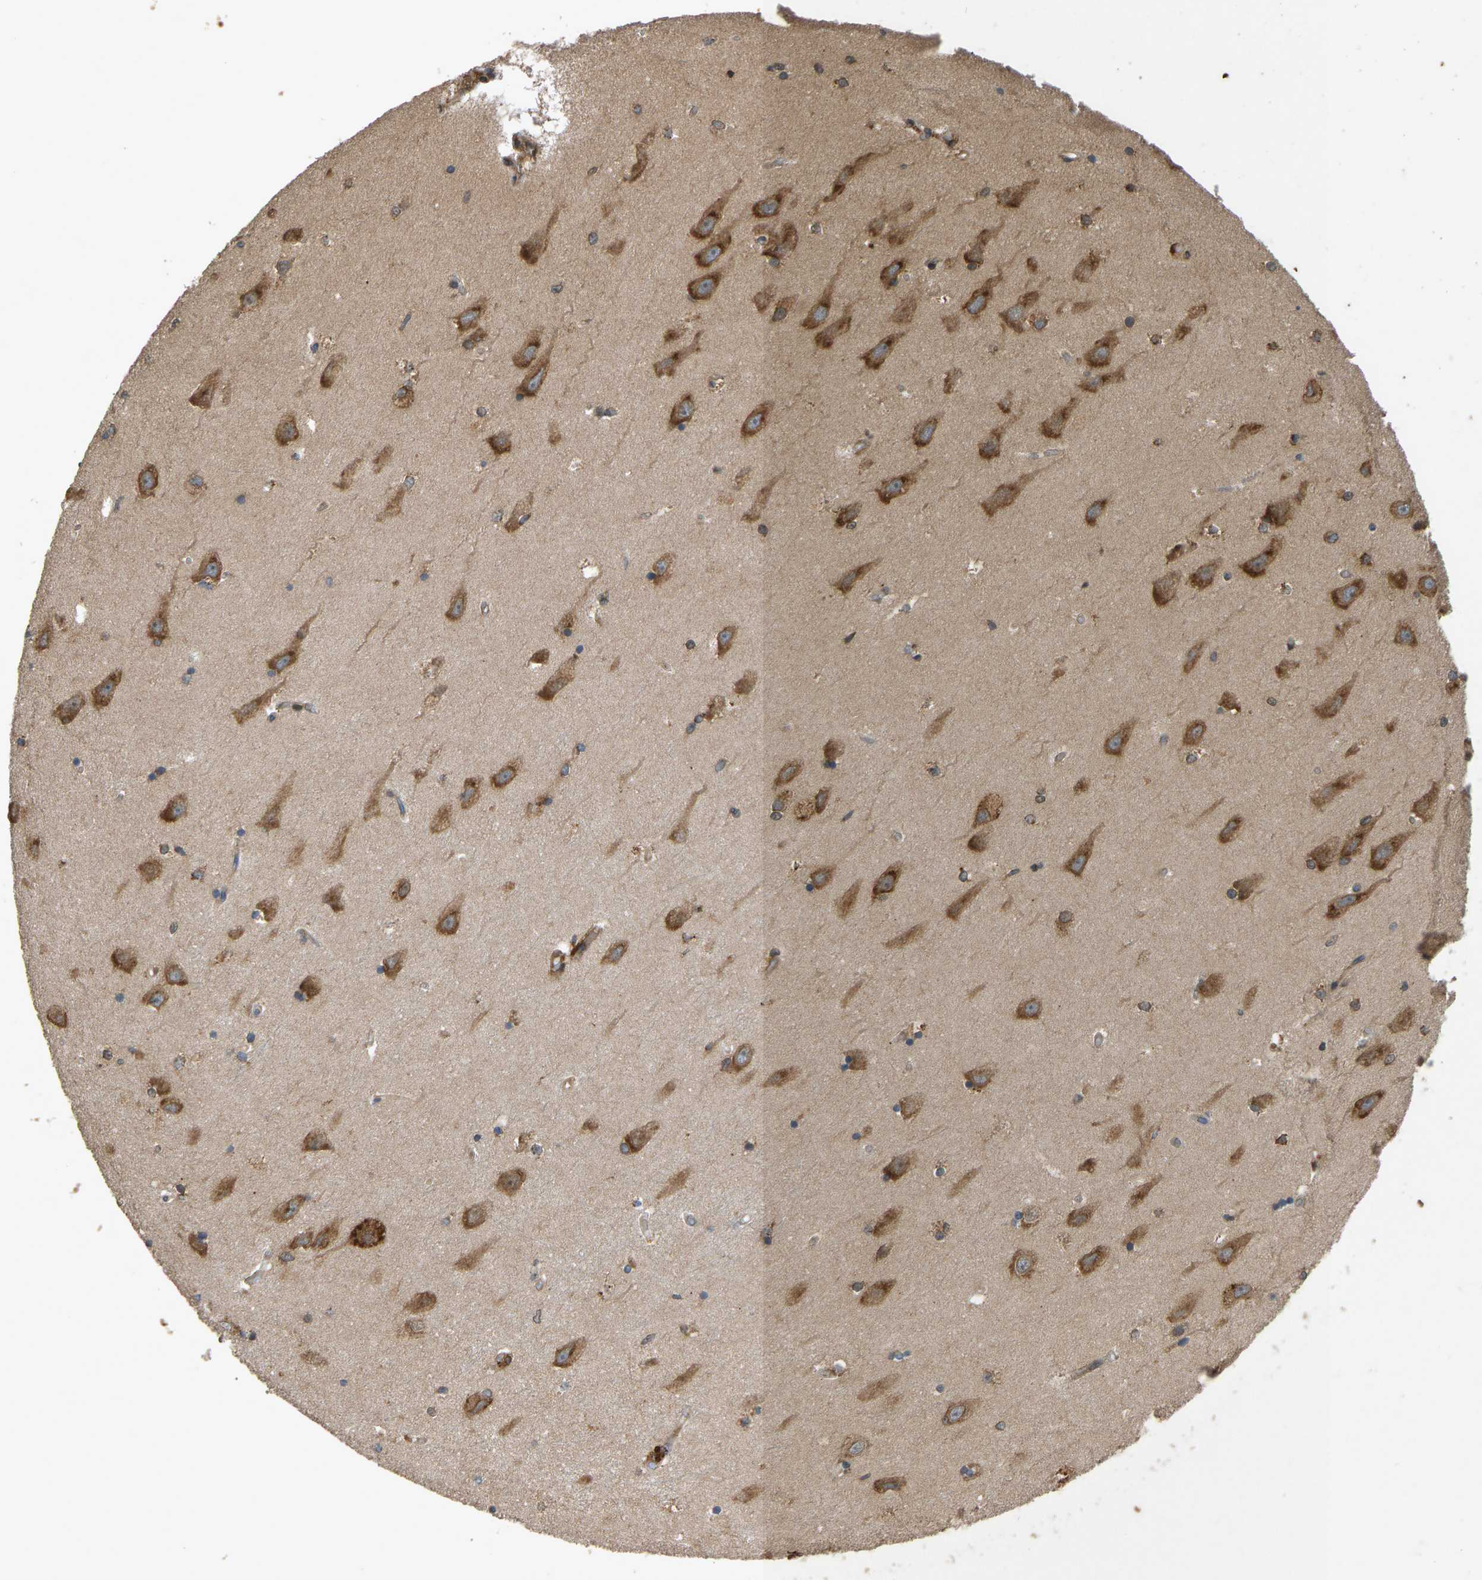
{"staining": {"intensity": "moderate", "quantity": "25%-75%", "location": "cytoplasmic/membranous"}, "tissue": "hippocampus", "cell_type": "Glial cells", "image_type": "normal", "snomed": [{"axis": "morphology", "description": "Normal tissue, NOS"}, {"axis": "topography", "description": "Hippocampus"}], "caption": "This image demonstrates immunohistochemistry staining of benign hippocampus, with medium moderate cytoplasmic/membranous expression in approximately 25%-75% of glial cells.", "gene": "RPN2", "patient": {"sex": "male", "age": 45}}